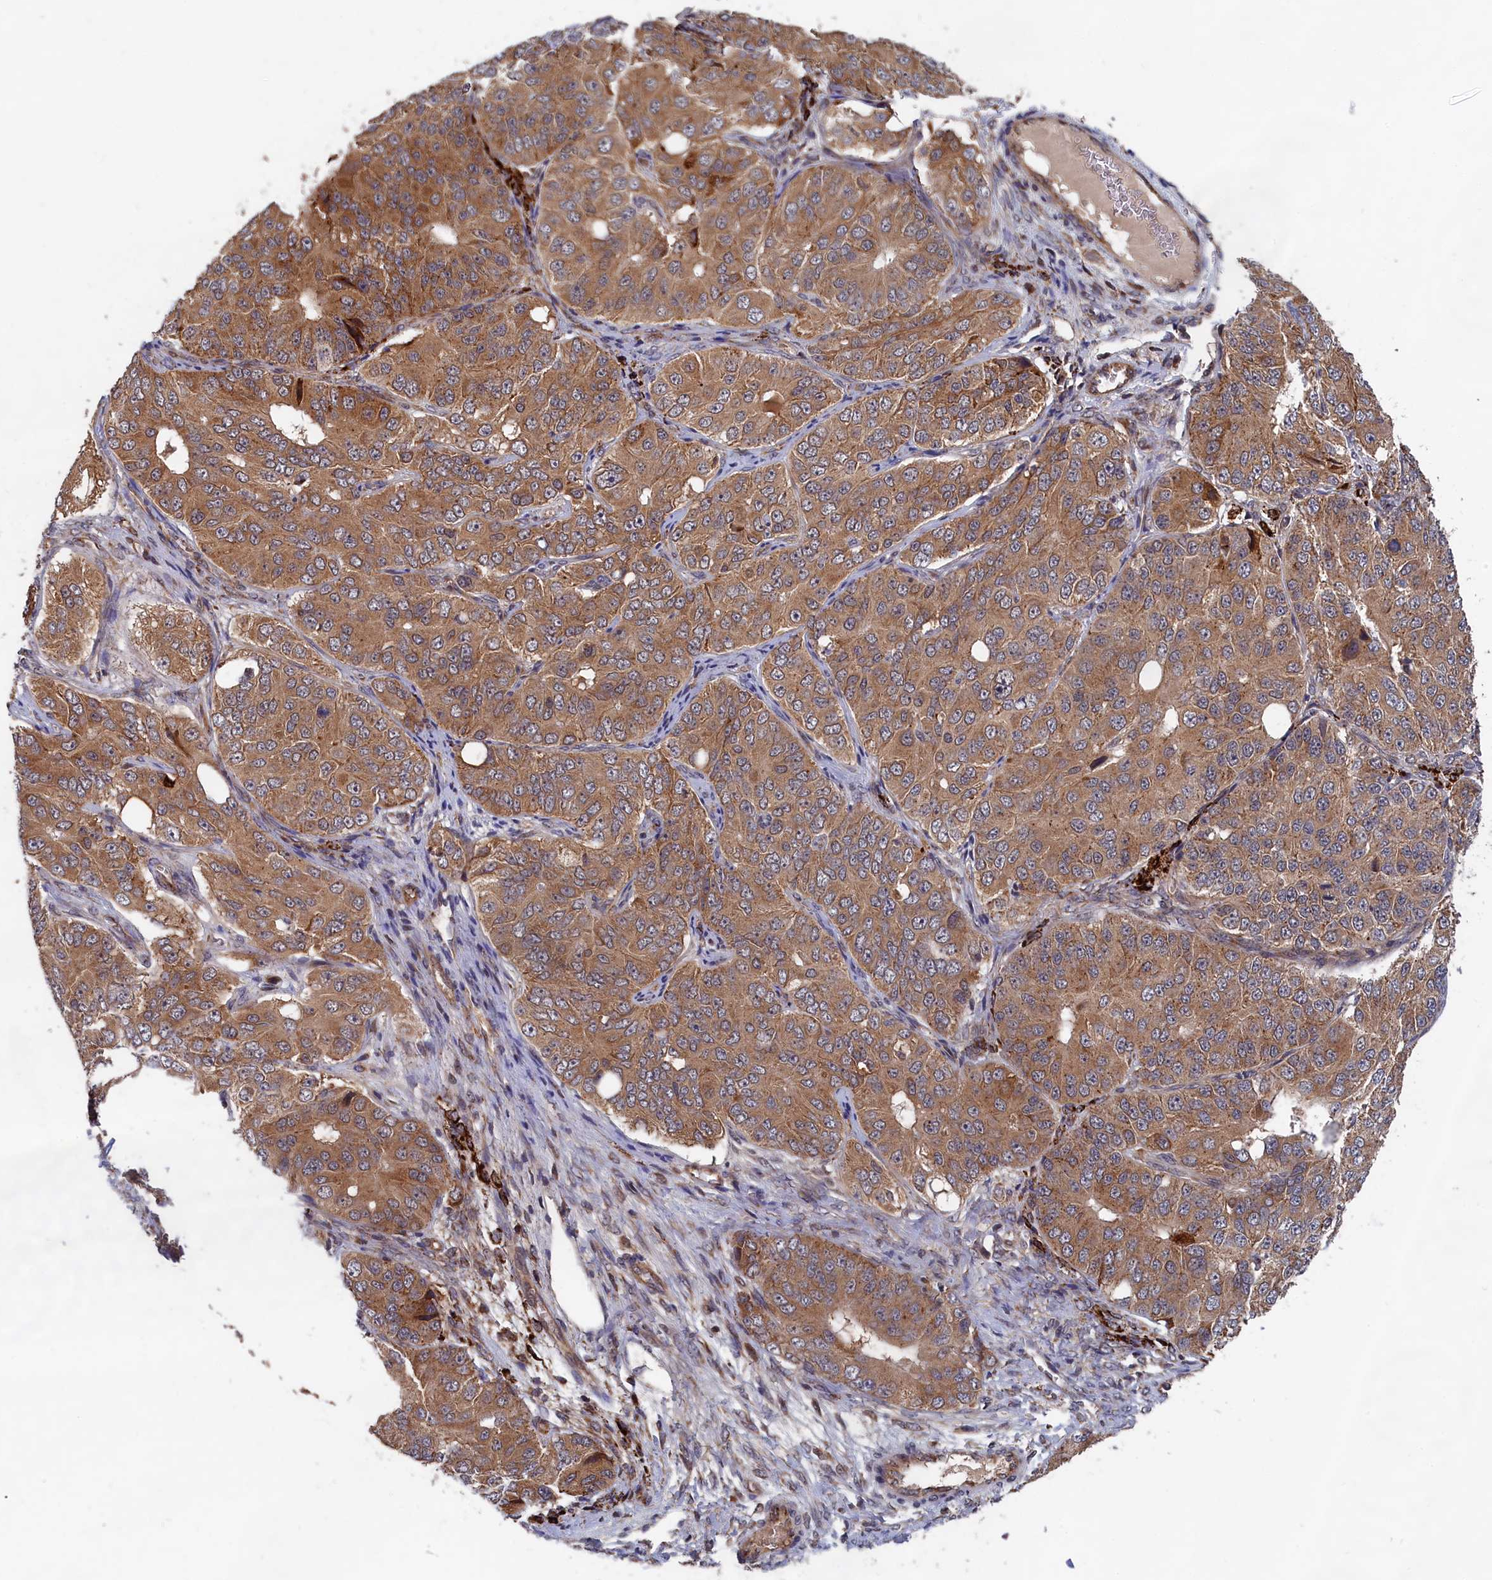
{"staining": {"intensity": "moderate", "quantity": ">75%", "location": "cytoplasmic/membranous"}, "tissue": "ovarian cancer", "cell_type": "Tumor cells", "image_type": "cancer", "snomed": [{"axis": "morphology", "description": "Carcinoma, endometroid"}, {"axis": "topography", "description": "Ovary"}], "caption": "Immunohistochemical staining of human ovarian cancer demonstrates moderate cytoplasmic/membranous protein expression in about >75% of tumor cells.", "gene": "TRAPPC2L", "patient": {"sex": "female", "age": 51}}